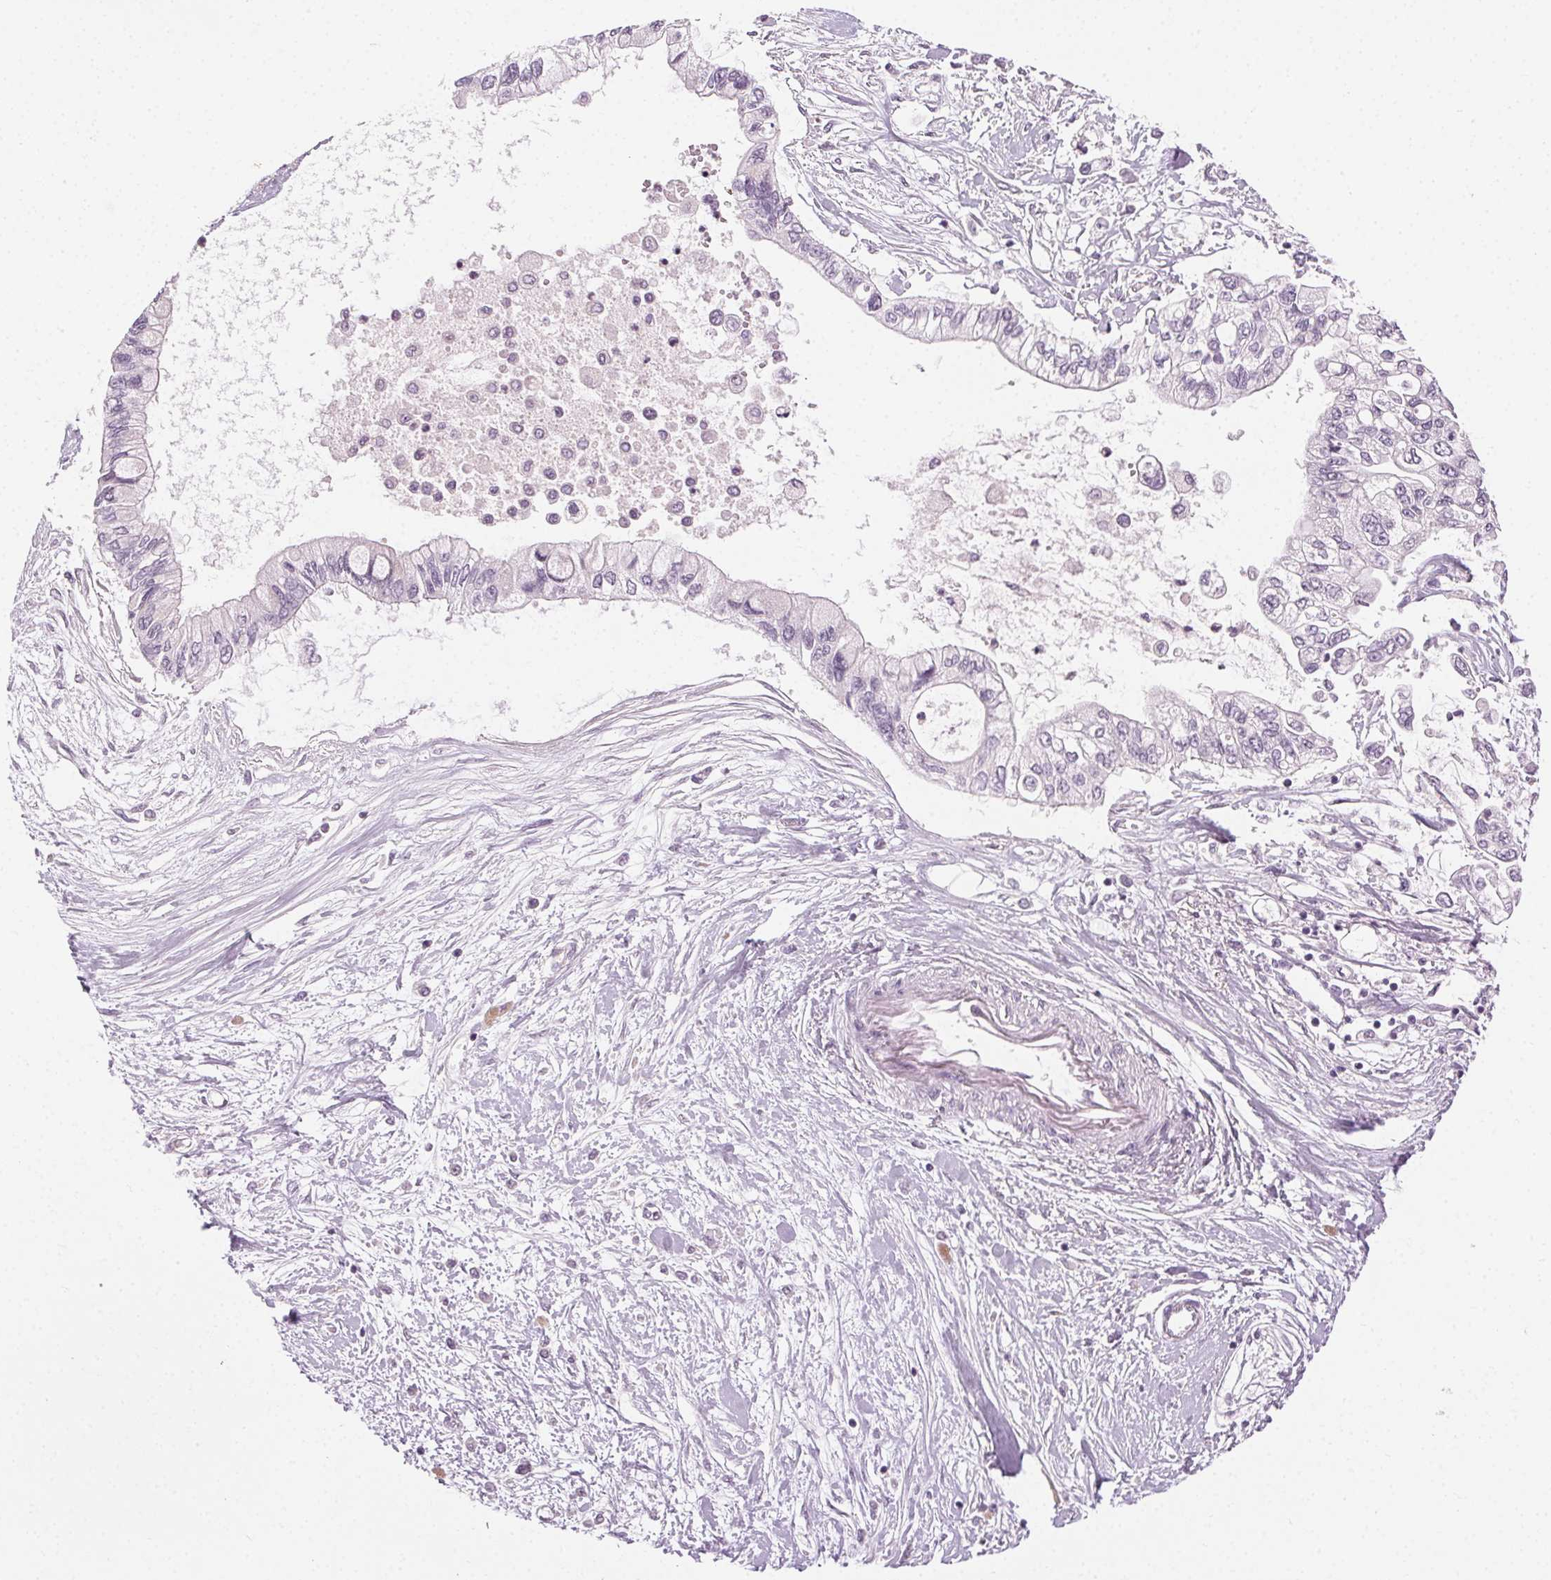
{"staining": {"intensity": "negative", "quantity": "none", "location": "none"}, "tissue": "pancreatic cancer", "cell_type": "Tumor cells", "image_type": "cancer", "snomed": [{"axis": "morphology", "description": "Adenocarcinoma, NOS"}, {"axis": "topography", "description": "Pancreas"}], "caption": "IHC photomicrograph of neoplastic tissue: adenocarcinoma (pancreatic) stained with DAB (3,3'-diaminobenzidine) shows no significant protein expression in tumor cells. The staining was performed using DAB to visualize the protein expression in brown, while the nuclei were stained in blue with hematoxylin (Magnification: 20x).", "gene": "CLTRN", "patient": {"sex": "female", "age": 77}}